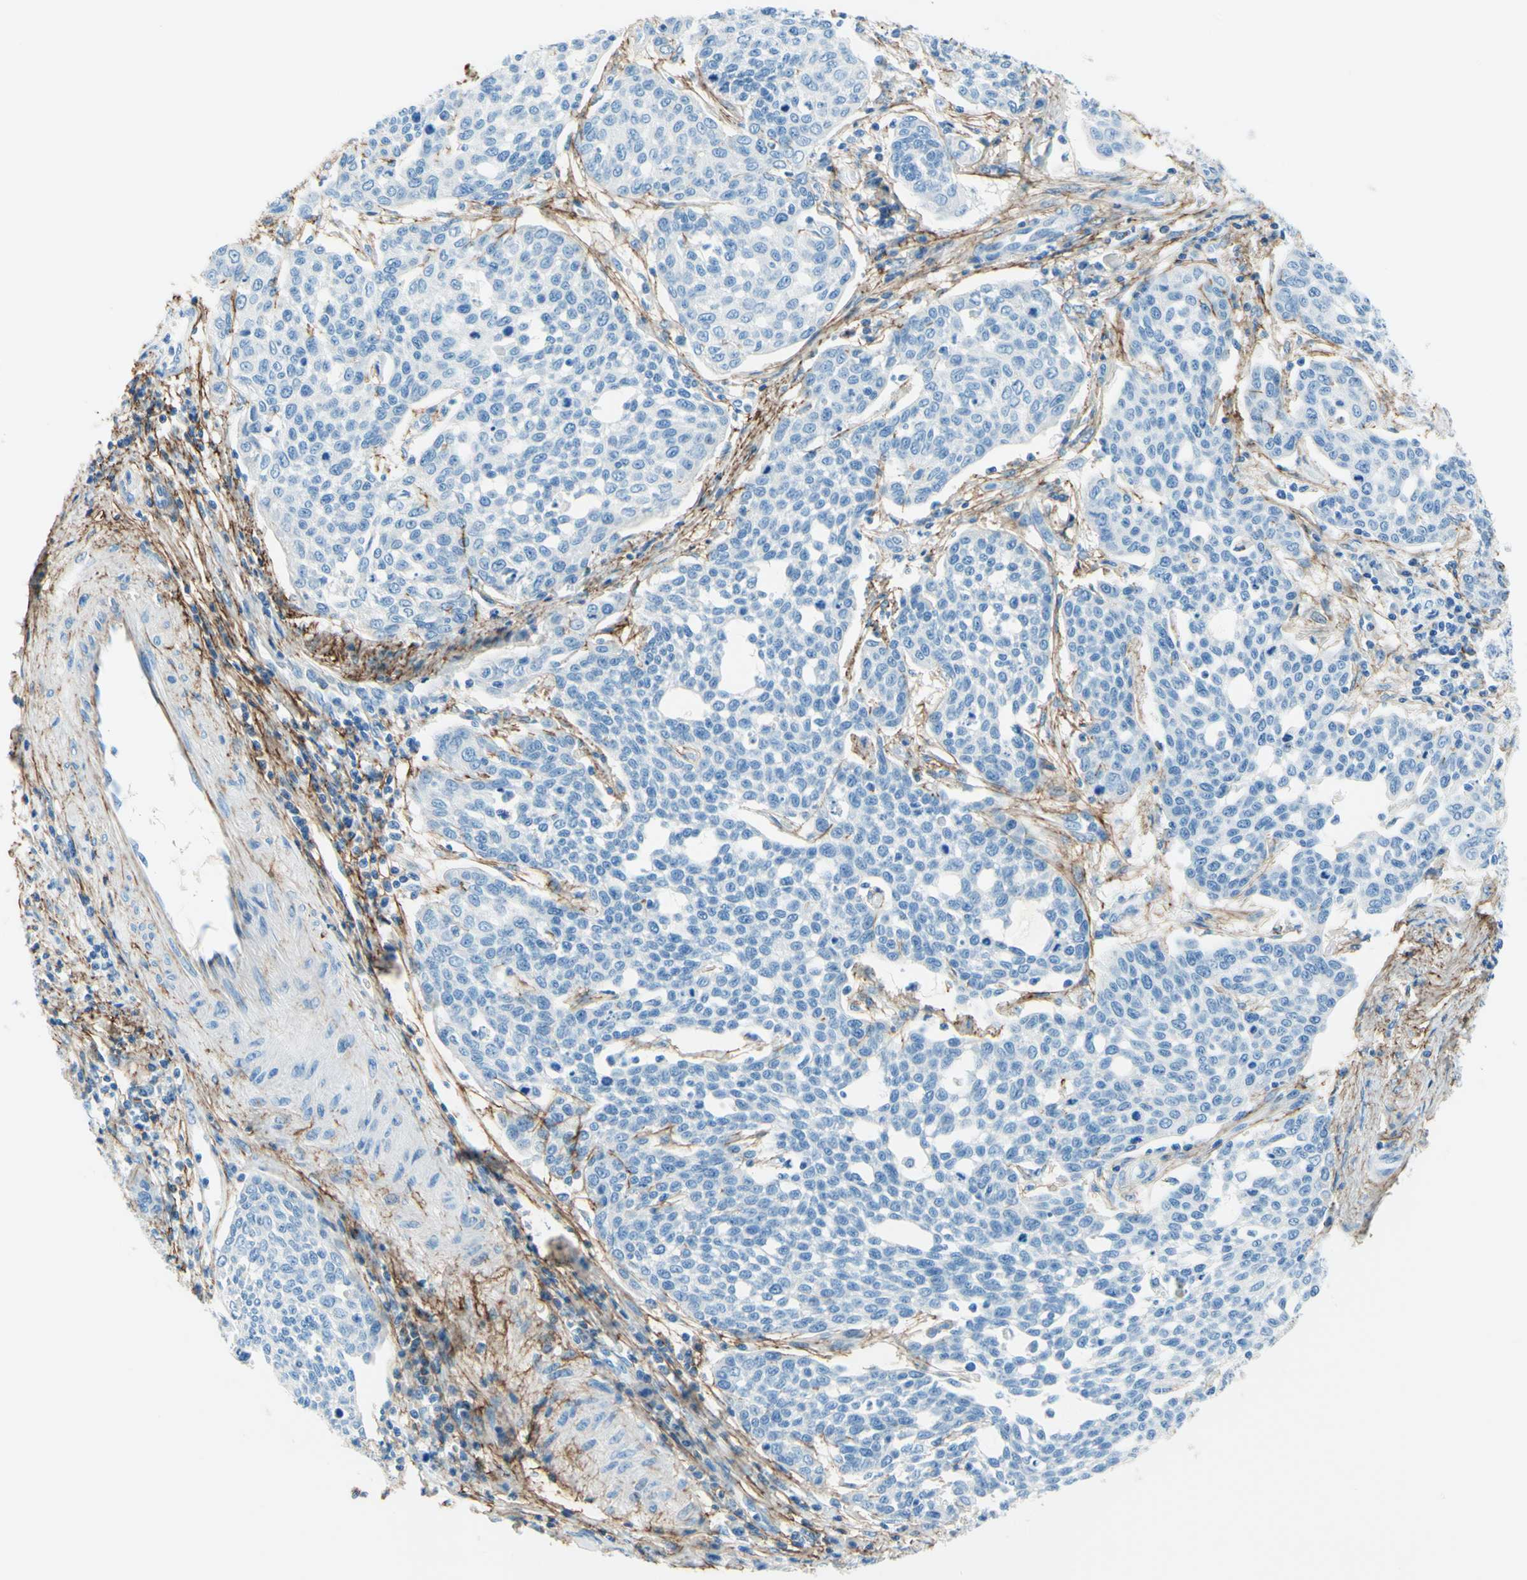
{"staining": {"intensity": "negative", "quantity": "none", "location": "none"}, "tissue": "cervical cancer", "cell_type": "Tumor cells", "image_type": "cancer", "snomed": [{"axis": "morphology", "description": "Squamous cell carcinoma, NOS"}, {"axis": "topography", "description": "Cervix"}], "caption": "Tumor cells are negative for brown protein staining in cervical squamous cell carcinoma.", "gene": "MFAP5", "patient": {"sex": "female", "age": 34}}